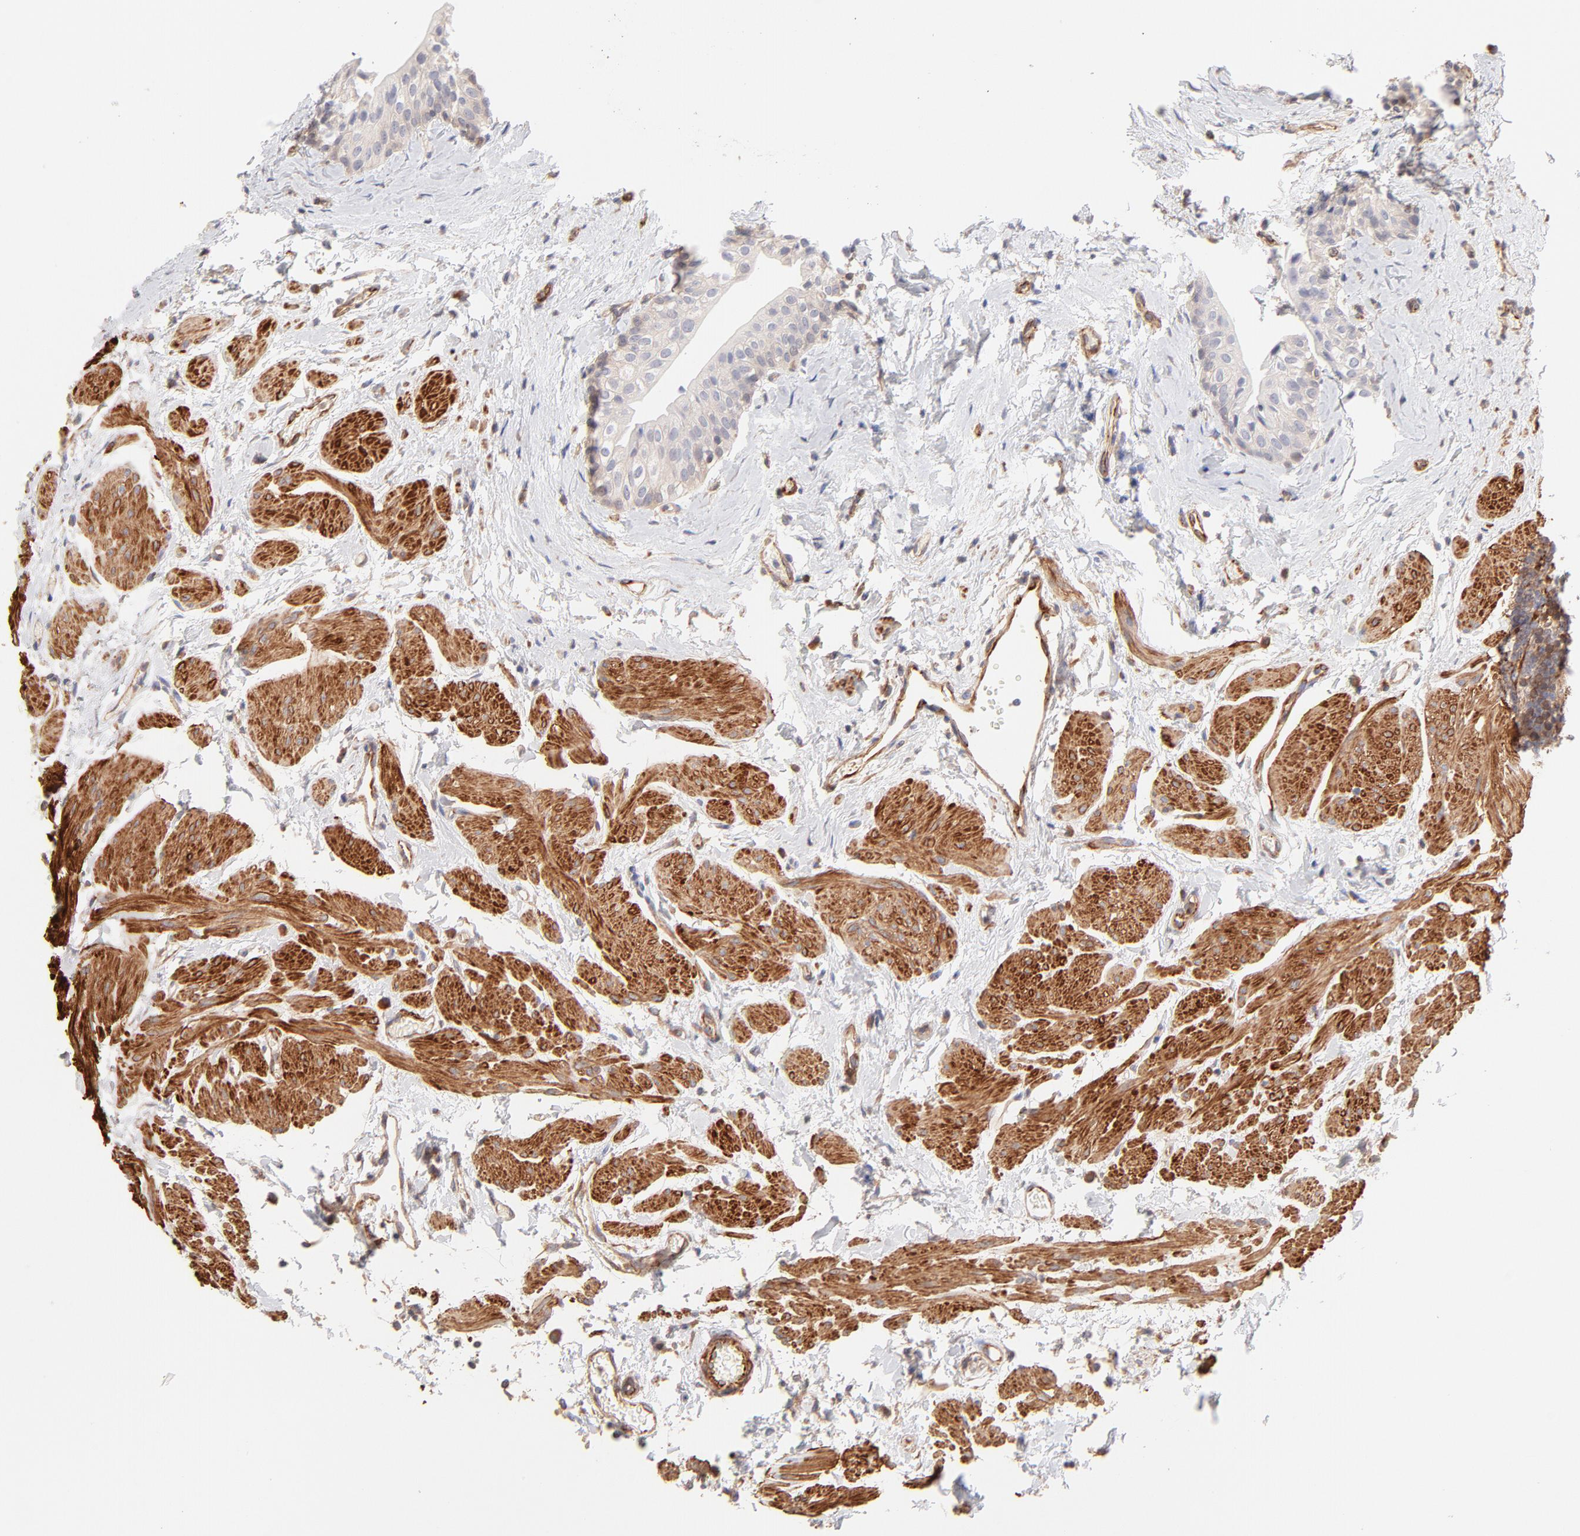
{"staining": {"intensity": "negative", "quantity": "none", "location": "none"}, "tissue": "urinary bladder", "cell_type": "Urothelial cells", "image_type": "normal", "snomed": [{"axis": "morphology", "description": "Normal tissue, NOS"}, {"axis": "topography", "description": "Urinary bladder"}], "caption": "Immunohistochemistry of unremarkable human urinary bladder shows no positivity in urothelial cells. (DAB (3,3'-diaminobenzidine) immunohistochemistry (IHC) visualized using brightfield microscopy, high magnification).", "gene": "LDLRAP1", "patient": {"sex": "male", "age": 59}}